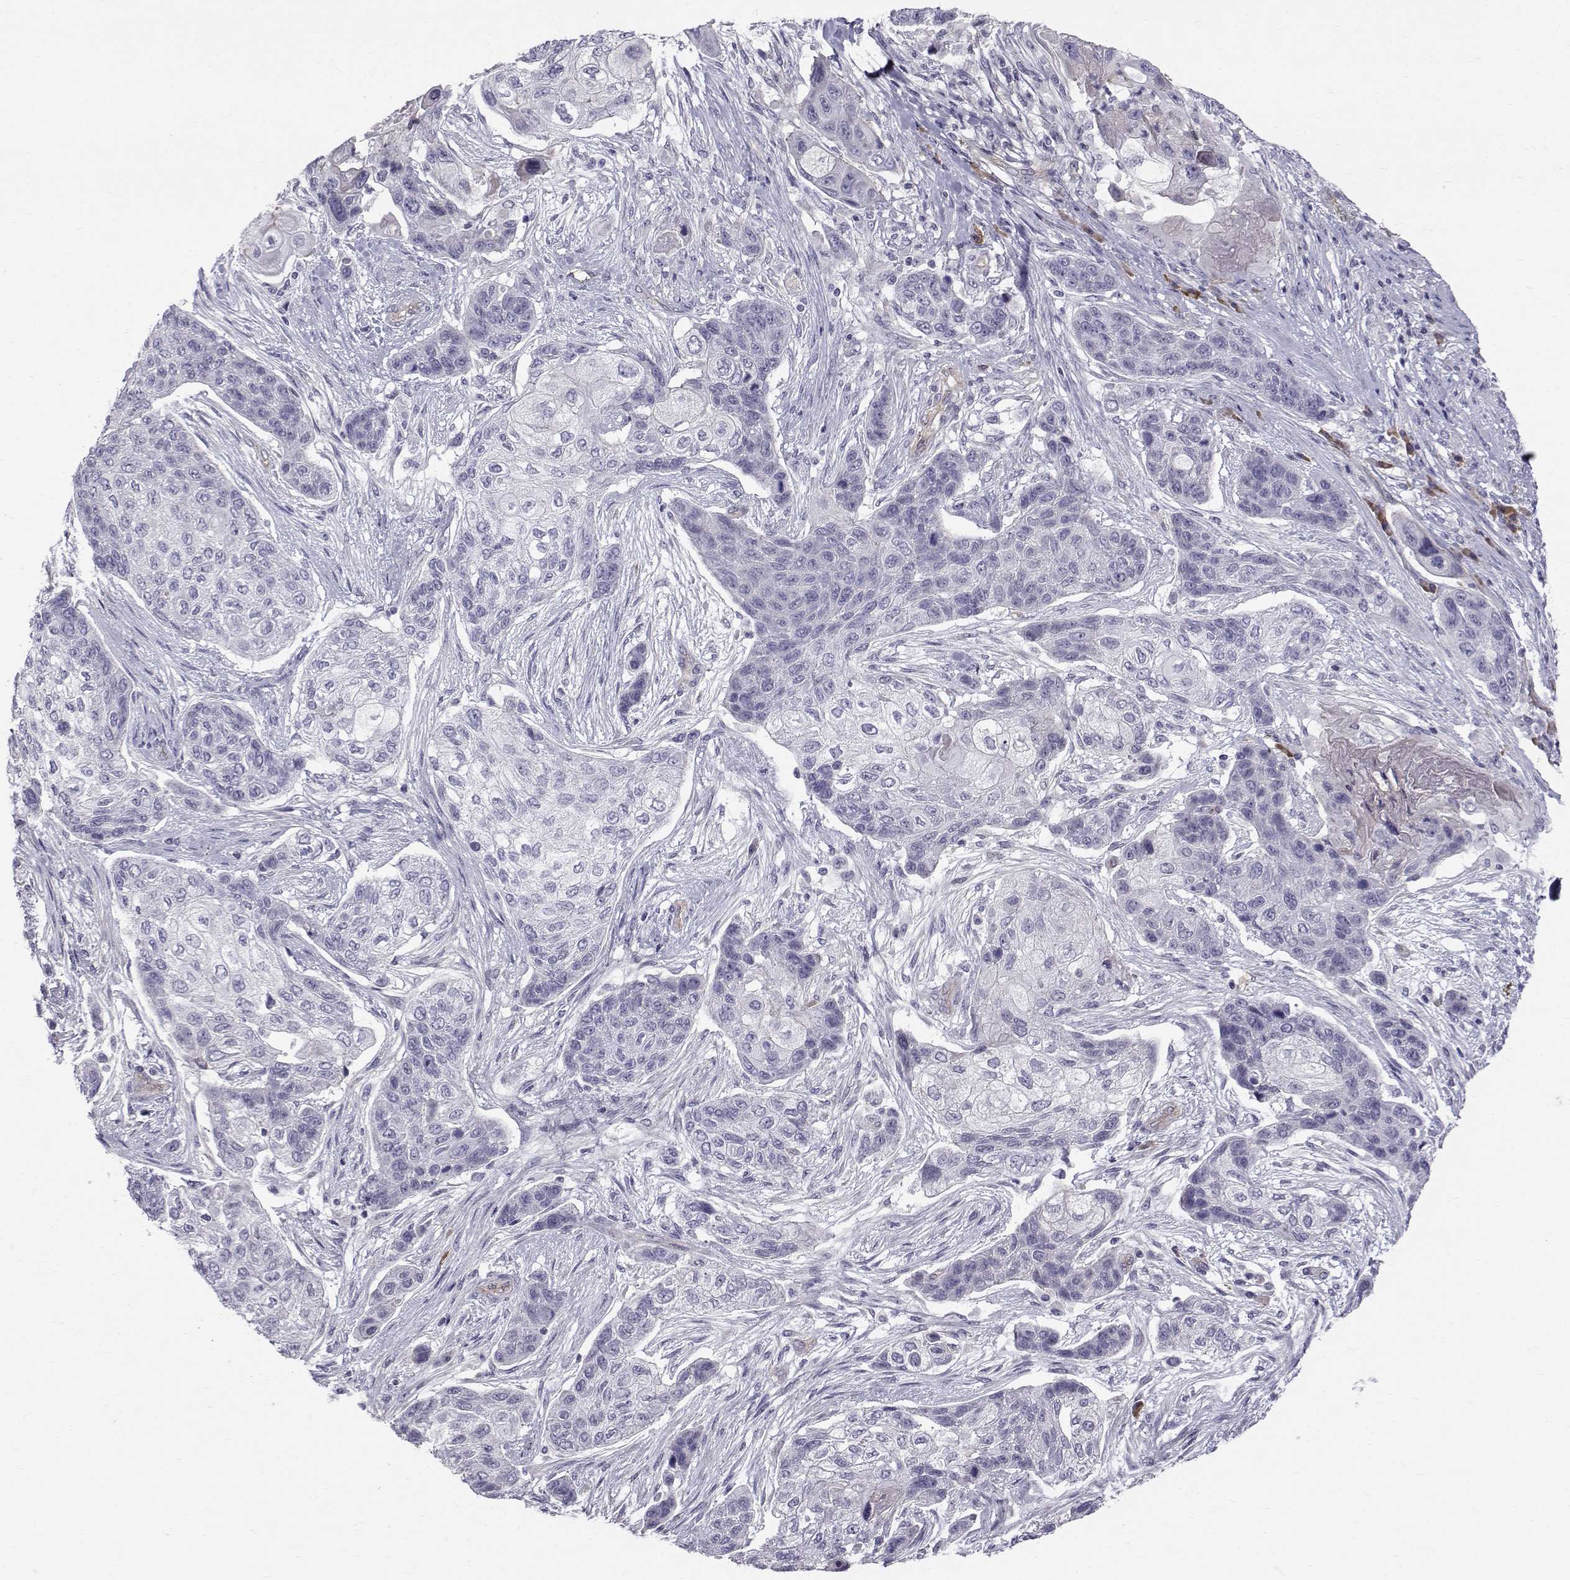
{"staining": {"intensity": "weak", "quantity": "<25%", "location": "cytoplasmic/membranous"}, "tissue": "lung cancer", "cell_type": "Tumor cells", "image_type": "cancer", "snomed": [{"axis": "morphology", "description": "Squamous cell carcinoma, NOS"}, {"axis": "topography", "description": "Lung"}], "caption": "A high-resolution photomicrograph shows immunohistochemistry staining of lung cancer, which exhibits no significant staining in tumor cells.", "gene": "QPCT", "patient": {"sex": "male", "age": 69}}